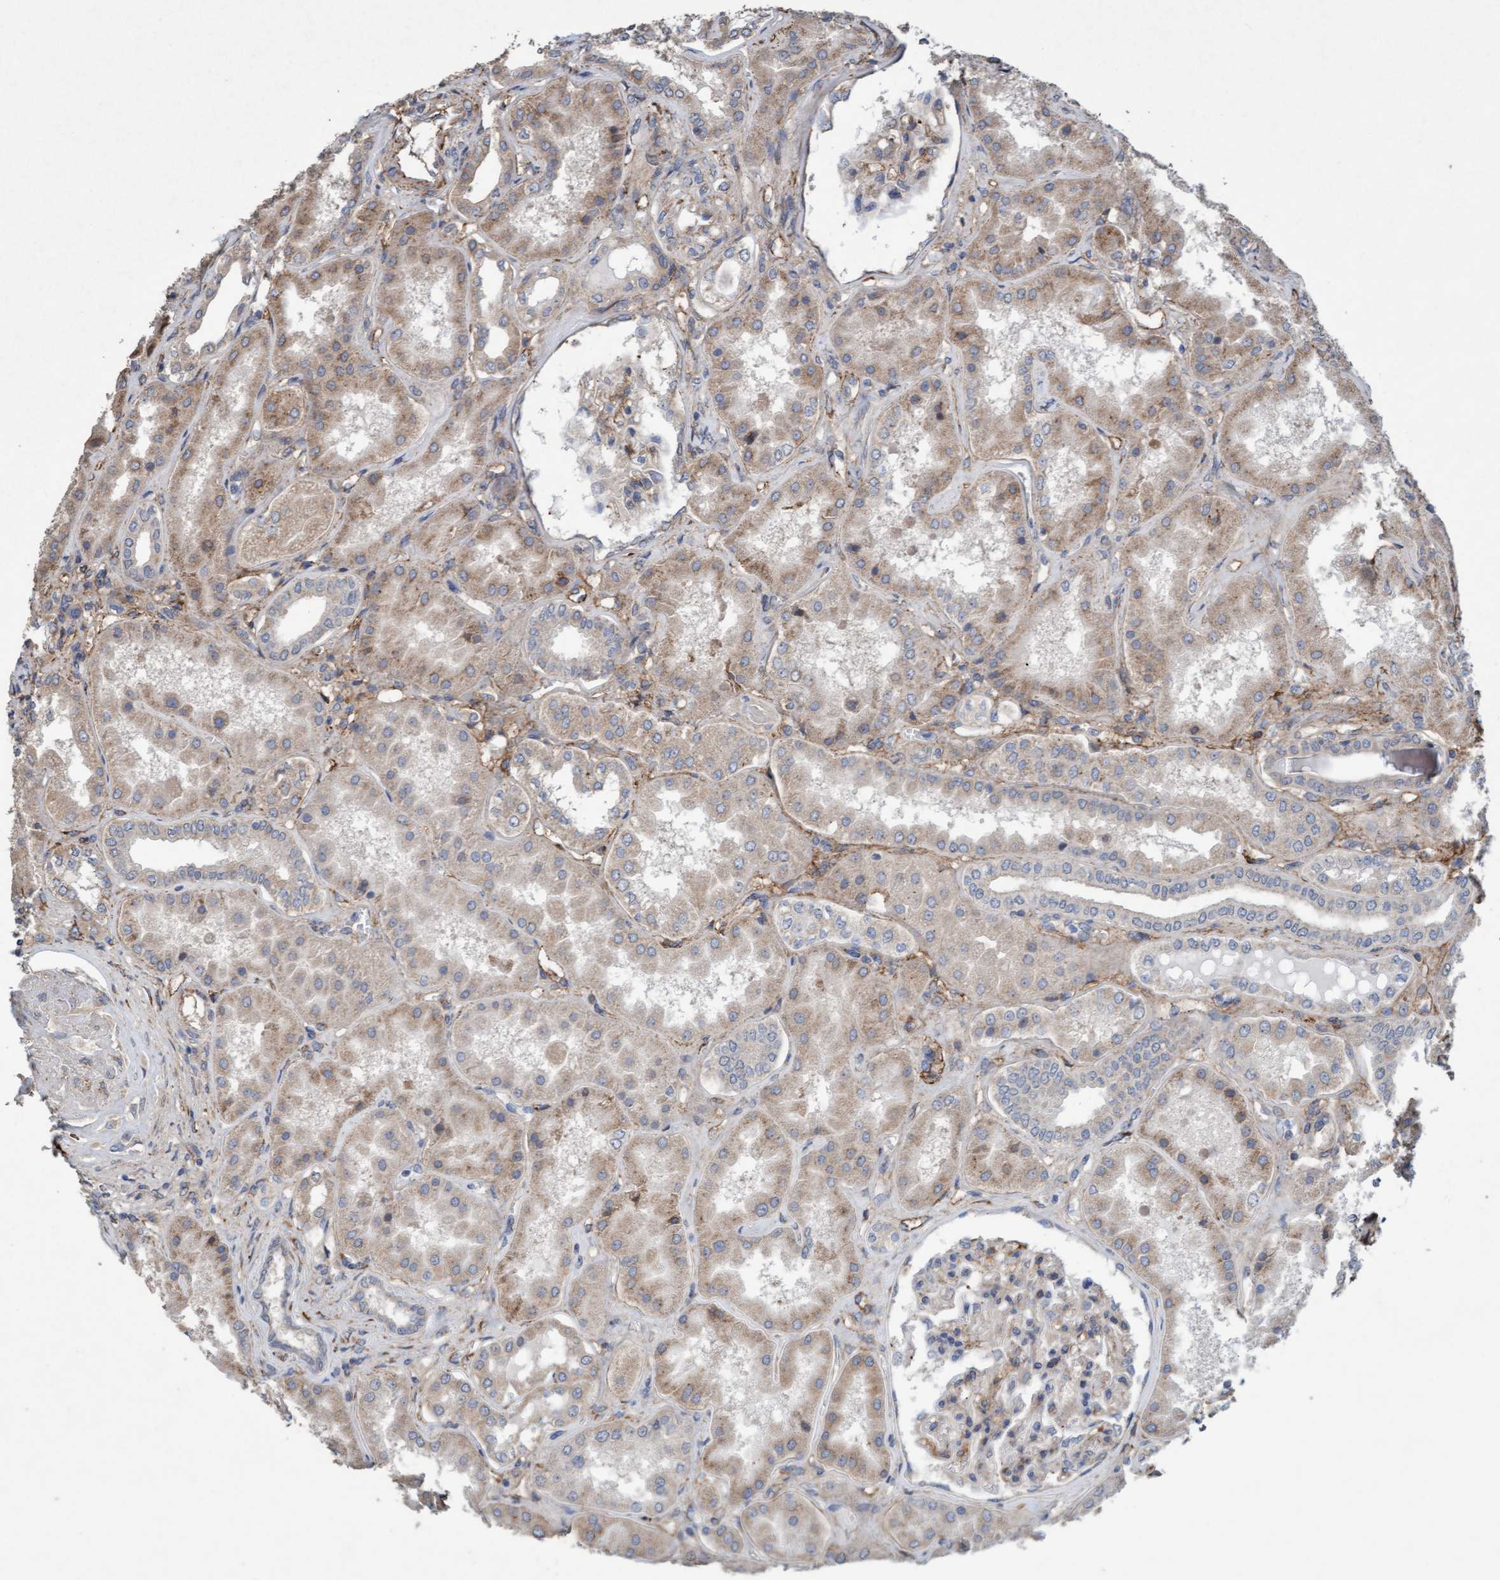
{"staining": {"intensity": "weak", "quantity": "25%-75%", "location": "cytoplasmic/membranous"}, "tissue": "kidney", "cell_type": "Cells in glomeruli", "image_type": "normal", "snomed": [{"axis": "morphology", "description": "Normal tissue, NOS"}, {"axis": "topography", "description": "Kidney"}], "caption": "Unremarkable kidney reveals weak cytoplasmic/membranous expression in about 25%-75% of cells in glomeruli.", "gene": "DDHD2", "patient": {"sex": "female", "age": 56}}